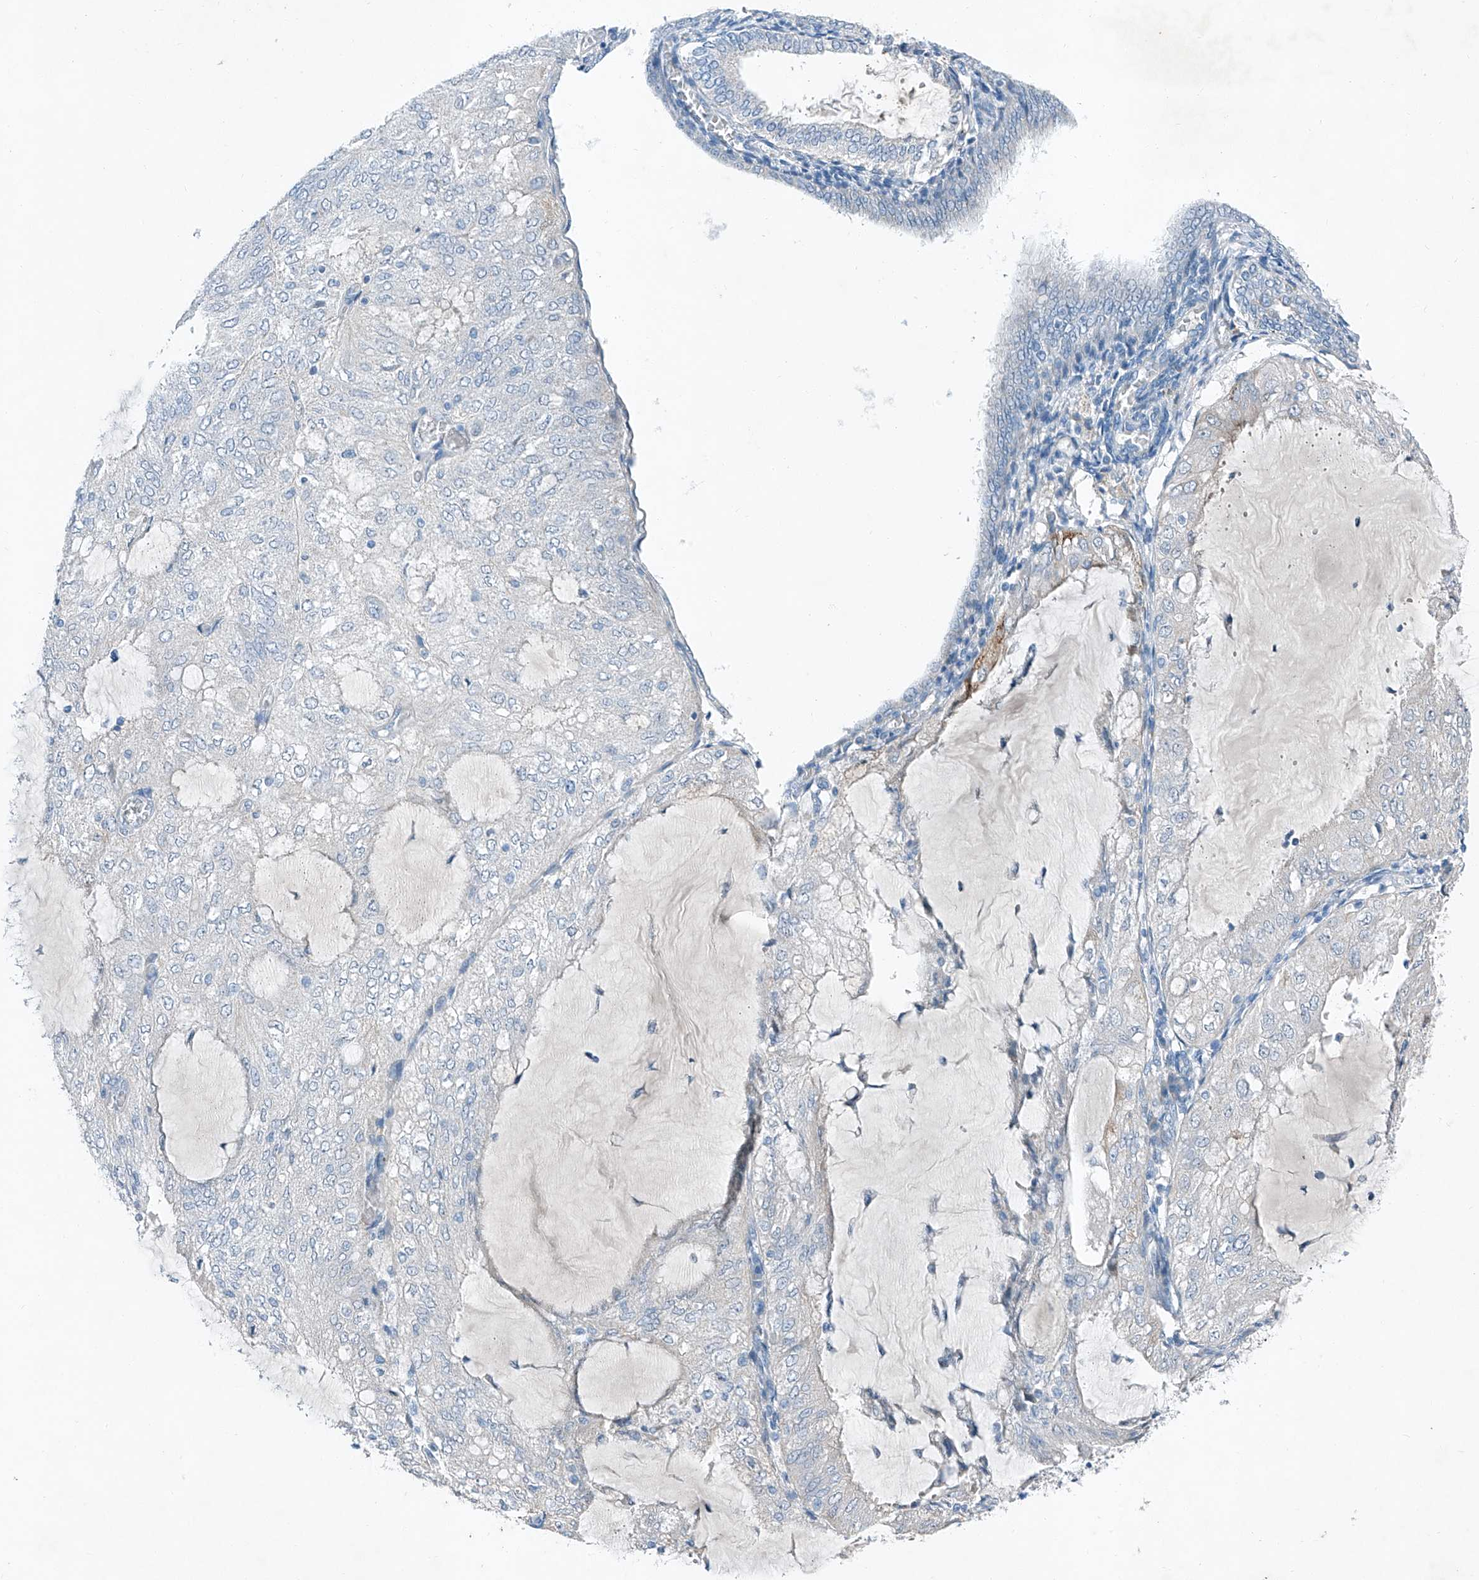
{"staining": {"intensity": "negative", "quantity": "none", "location": "none"}, "tissue": "endometrial cancer", "cell_type": "Tumor cells", "image_type": "cancer", "snomed": [{"axis": "morphology", "description": "Adenocarcinoma, NOS"}, {"axis": "topography", "description": "Endometrium"}], "caption": "This is a histopathology image of IHC staining of endometrial cancer (adenocarcinoma), which shows no staining in tumor cells. Brightfield microscopy of immunohistochemistry (IHC) stained with DAB (brown) and hematoxylin (blue), captured at high magnification.", "gene": "MDGA1", "patient": {"sex": "female", "age": 81}}